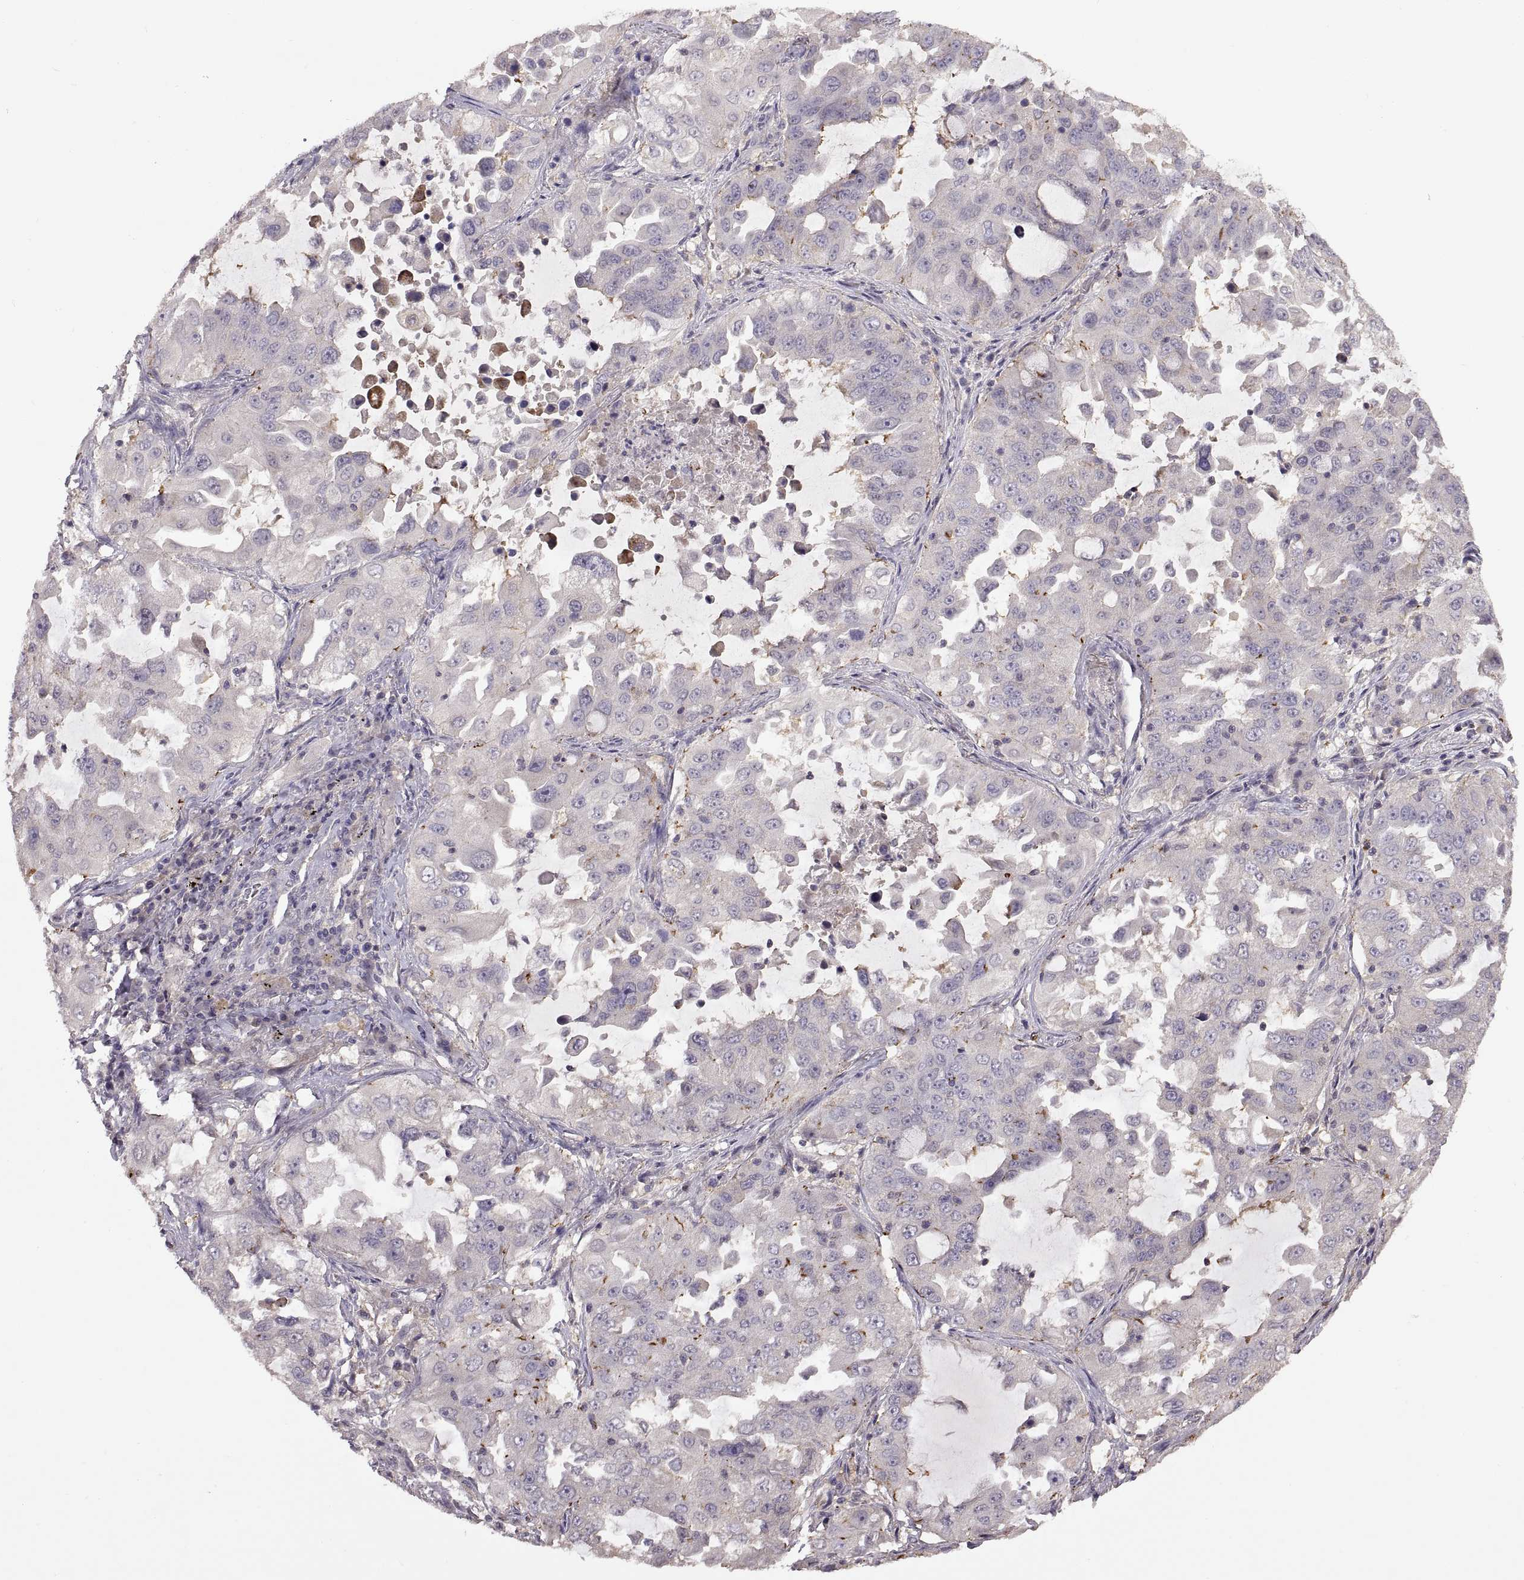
{"staining": {"intensity": "negative", "quantity": "none", "location": "none"}, "tissue": "lung cancer", "cell_type": "Tumor cells", "image_type": "cancer", "snomed": [{"axis": "morphology", "description": "Adenocarcinoma, NOS"}, {"axis": "topography", "description": "Lung"}], "caption": "An immunohistochemistry photomicrograph of adenocarcinoma (lung) is shown. There is no staining in tumor cells of adenocarcinoma (lung).", "gene": "NMNAT2", "patient": {"sex": "female", "age": 61}}